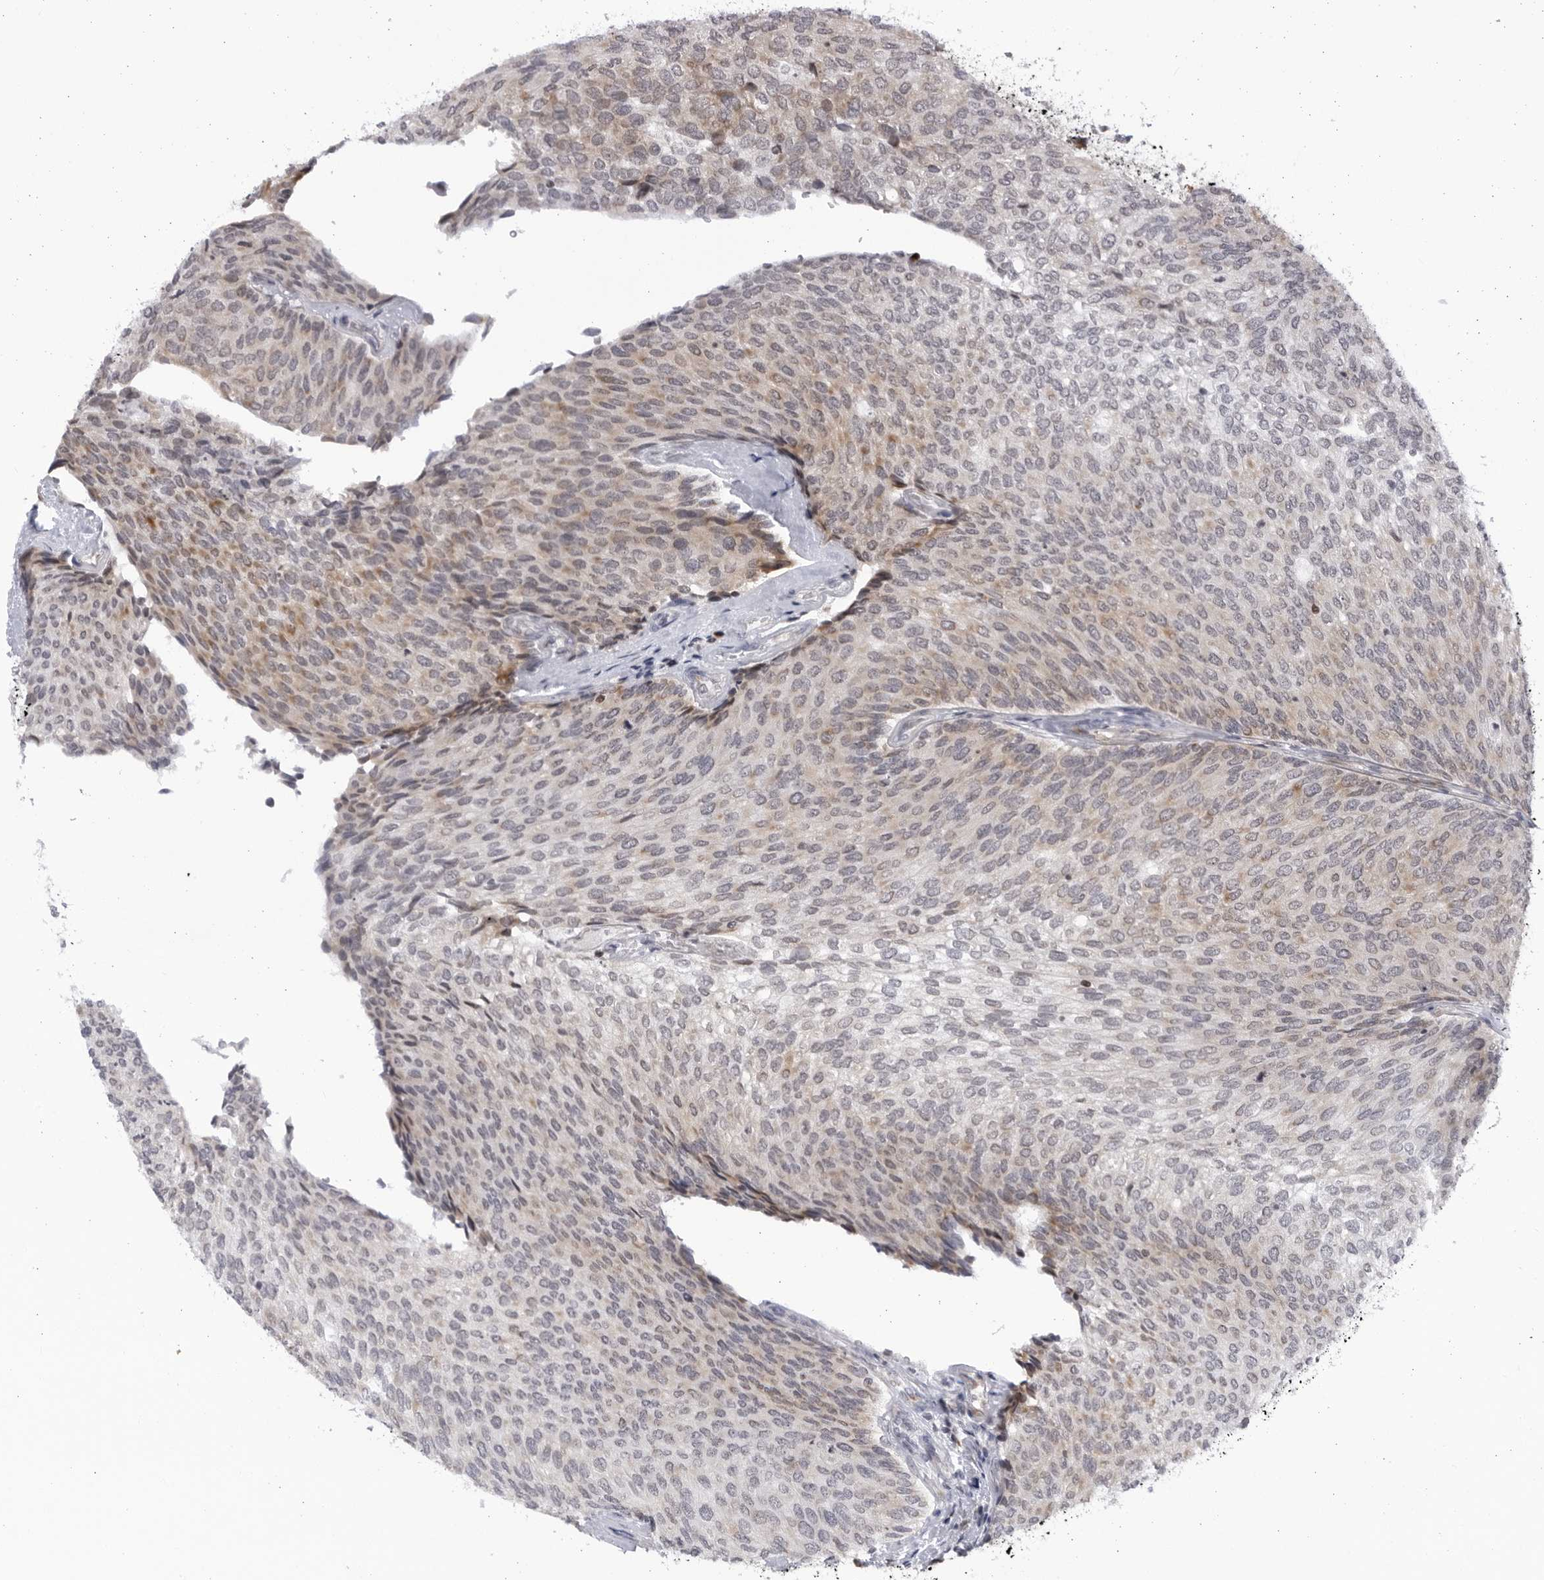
{"staining": {"intensity": "weak", "quantity": "25%-75%", "location": "cytoplasmic/membranous"}, "tissue": "urothelial cancer", "cell_type": "Tumor cells", "image_type": "cancer", "snomed": [{"axis": "morphology", "description": "Urothelial carcinoma, Low grade"}, {"axis": "topography", "description": "Urinary bladder"}], "caption": "About 25%-75% of tumor cells in low-grade urothelial carcinoma exhibit weak cytoplasmic/membranous protein staining as visualized by brown immunohistochemical staining.", "gene": "SLC25A22", "patient": {"sex": "female", "age": 79}}